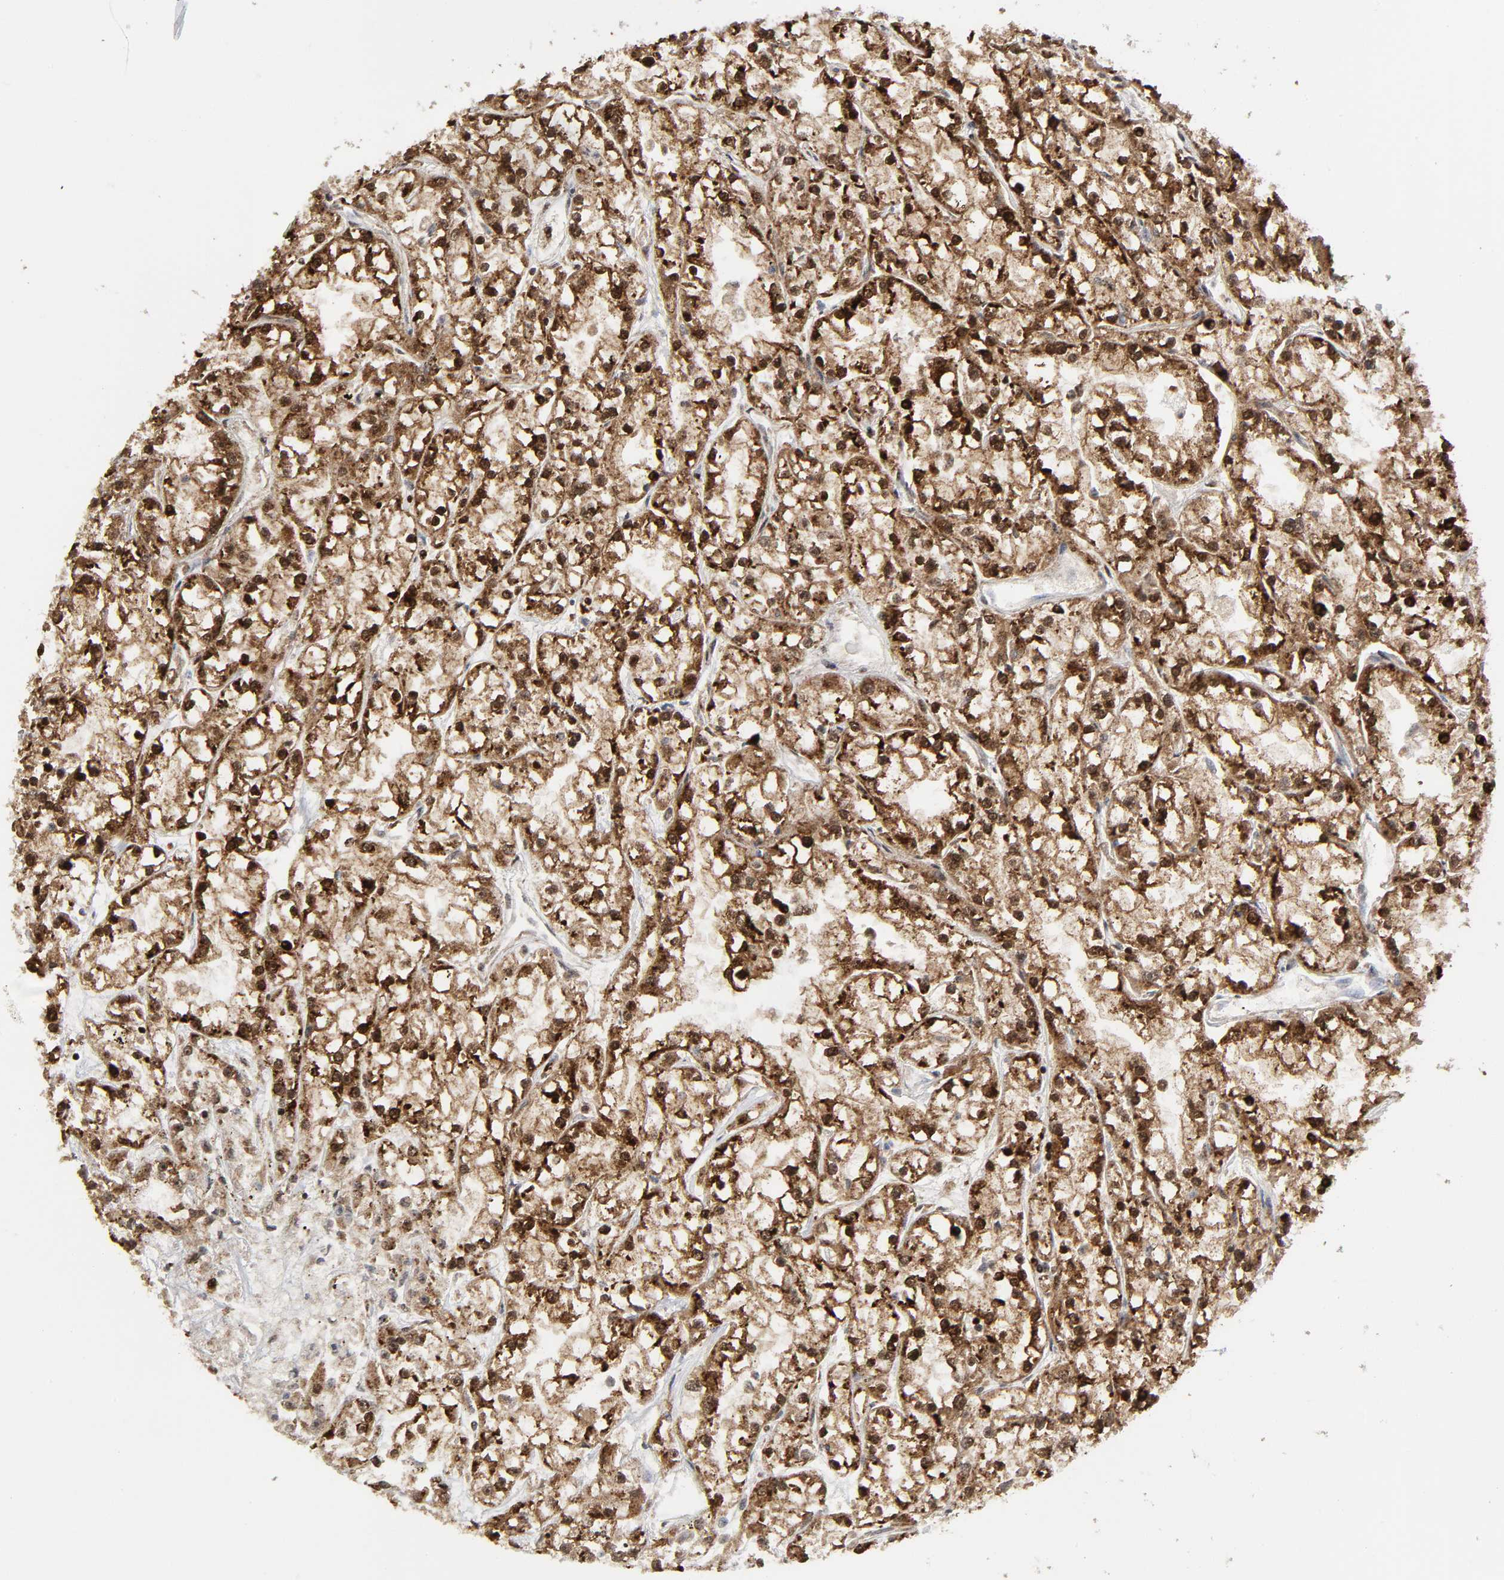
{"staining": {"intensity": "moderate", "quantity": ">75%", "location": "cytoplasmic/membranous,nuclear"}, "tissue": "renal cancer", "cell_type": "Tumor cells", "image_type": "cancer", "snomed": [{"axis": "morphology", "description": "Adenocarcinoma, NOS"}, {"axis": "topography", "description": "Kidney"}], "caption": "This photomicrograph reveals renal cancer stained with immunohistochemistry to label a protein in brown. The cytoplasmic/membranous and nuclear of tumor cells show moderate positivity for the protein. Nuclei are counter-stained blue.", "gene": "MAPK1", "patient": {"sex": "female", "age": 52}}